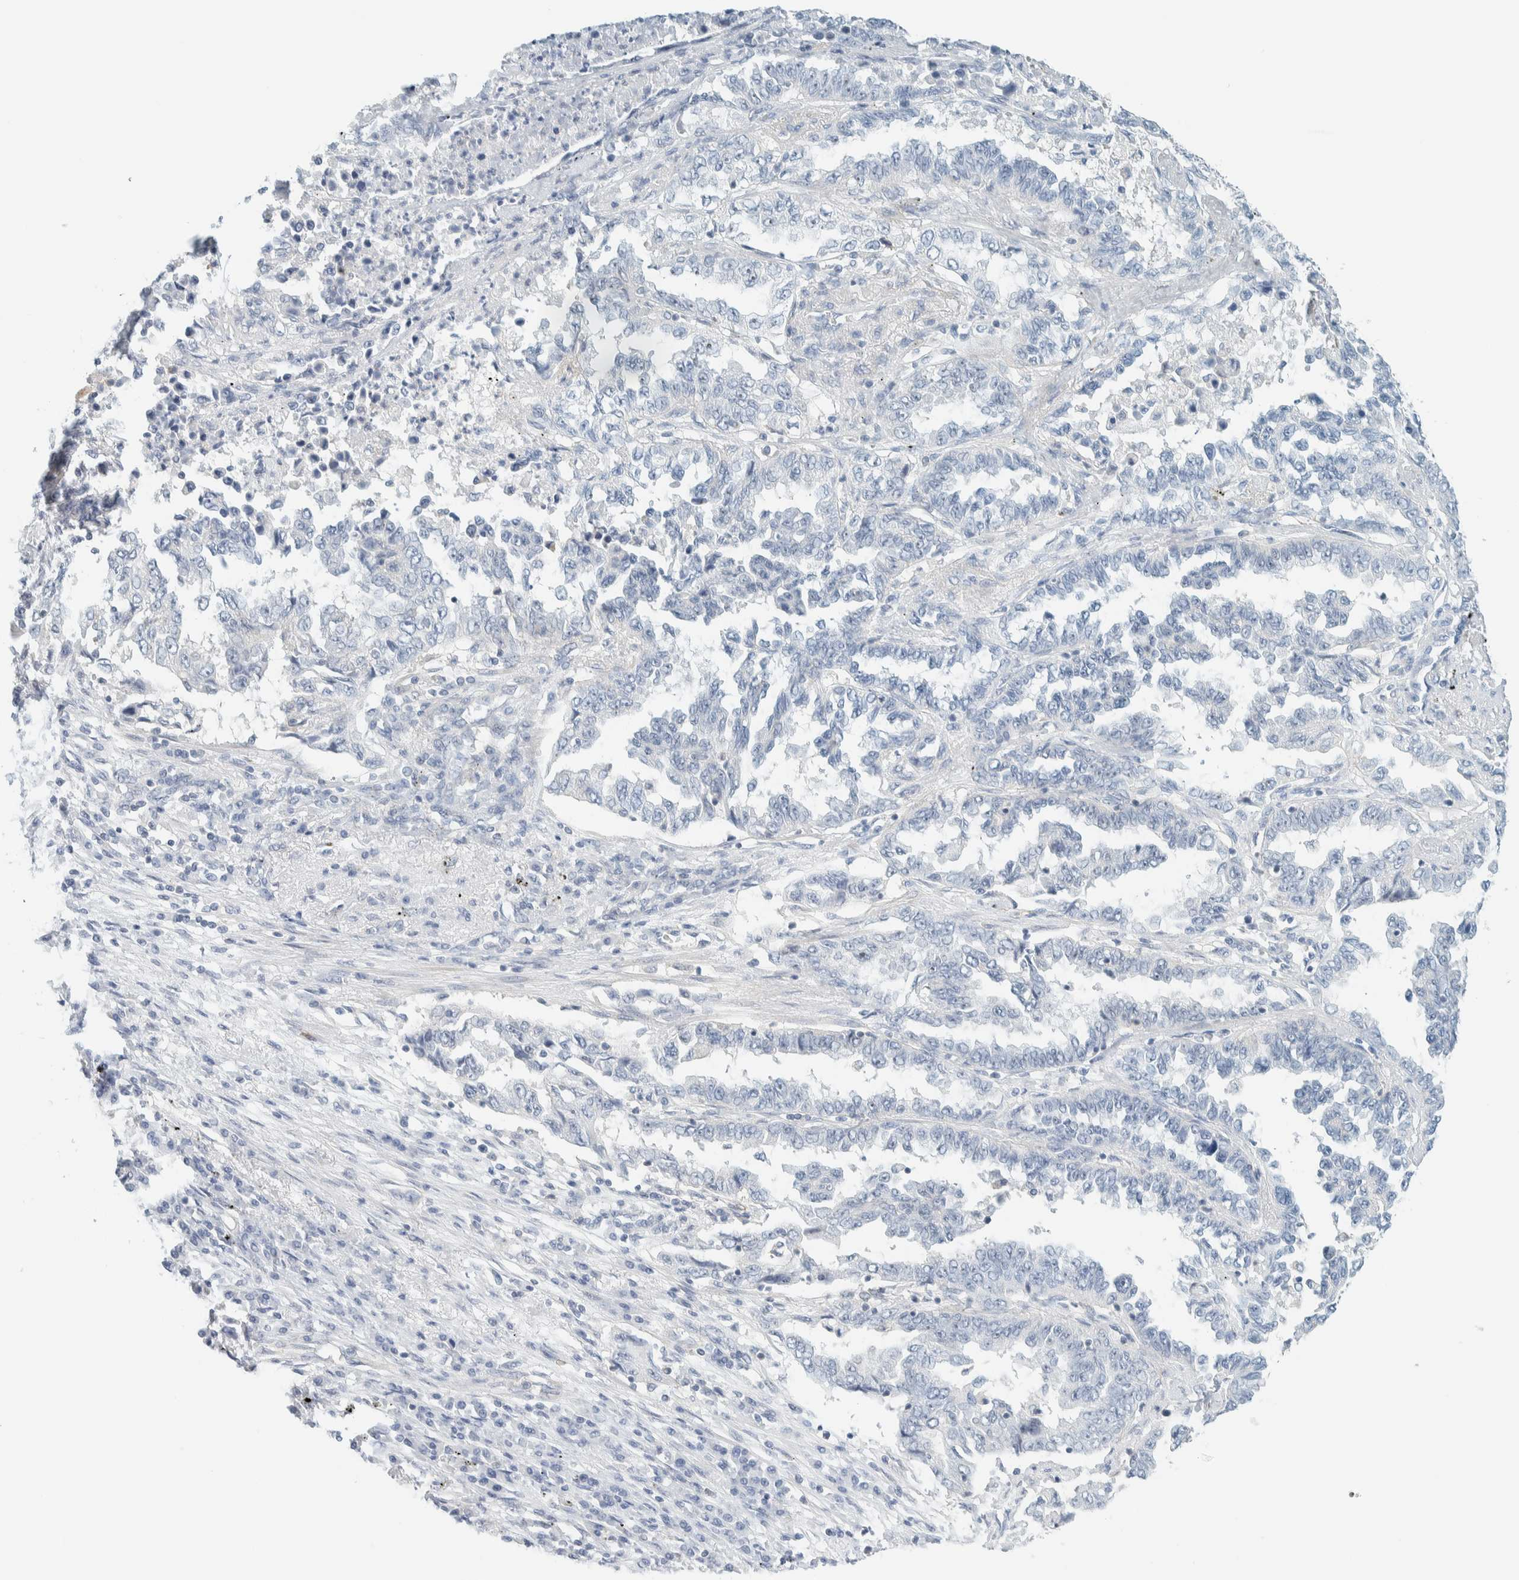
{"staining": {"intensity": "negative", "quantity": "none", "location": "none"}, "tissue": "lung cancer", "cell_type": "Tumor cells", "image_type": "cancer", "snomed": [{"axis": "morphology", "description": "Adenocarcinoma, NOS"}, {"axis": "topography", "description": "Lung"}], "caption": "DAB immunohistochemical staining of lung adenocarcinoma demonstrates no significant expression in tumor cells.", "gene": "NDE1", "patient": {"sex": "female", "age": 51}}